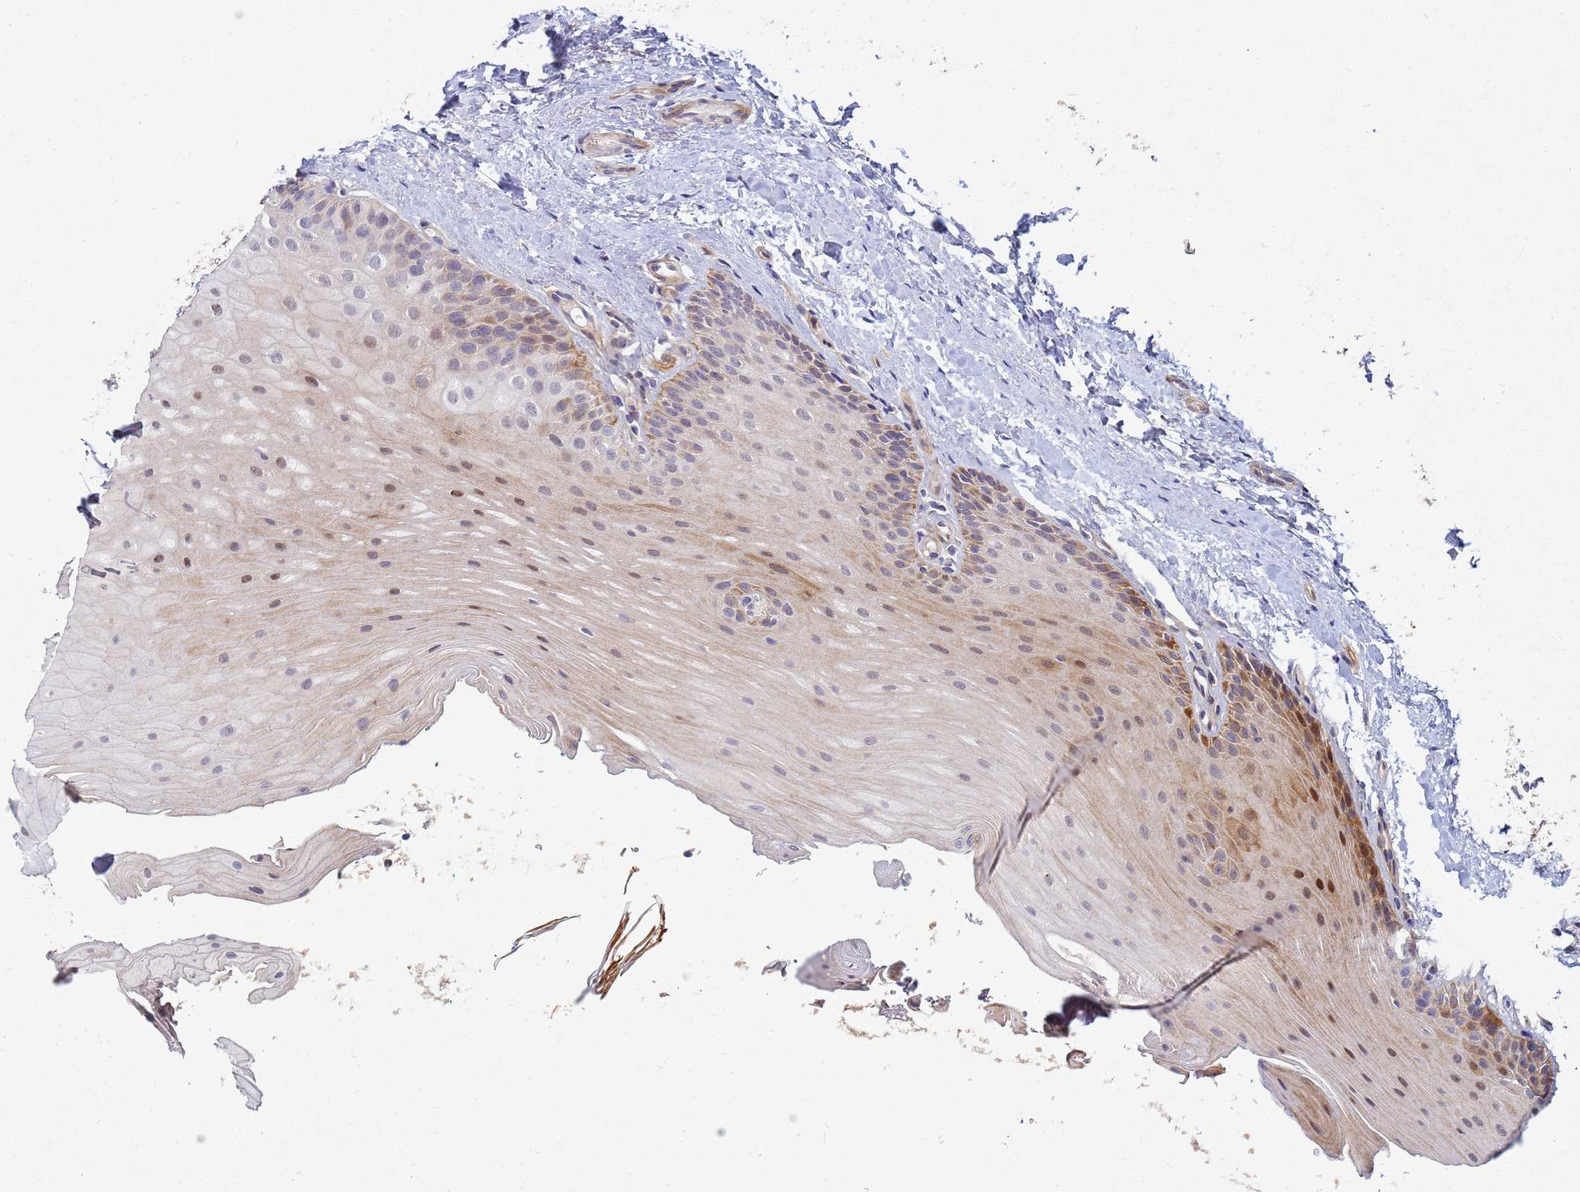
{"staining": {"intensity": "moderate", "quantity": "<25%", "location": "cytoplasmic/membranous,nuclear"}, "tissue": "oral mucosa", "cell_type": "Squamous epithelial cells", "image_type": "normal", "snomed": [{"axis": "morphology", "description": "Normal tissue, NOS"}, {"axis": "topography", "description": "Oral tissue"}], "caption": "Immunohistochemical staining of benign oral mucosa reveals <25% levels of moderate cytoplasmic/membranous,nuclear protein positivity in approximately <25% of squamous epithelial cells.", "gene": "TNPO2", "patient": {"sex": "female", "age": 67}}